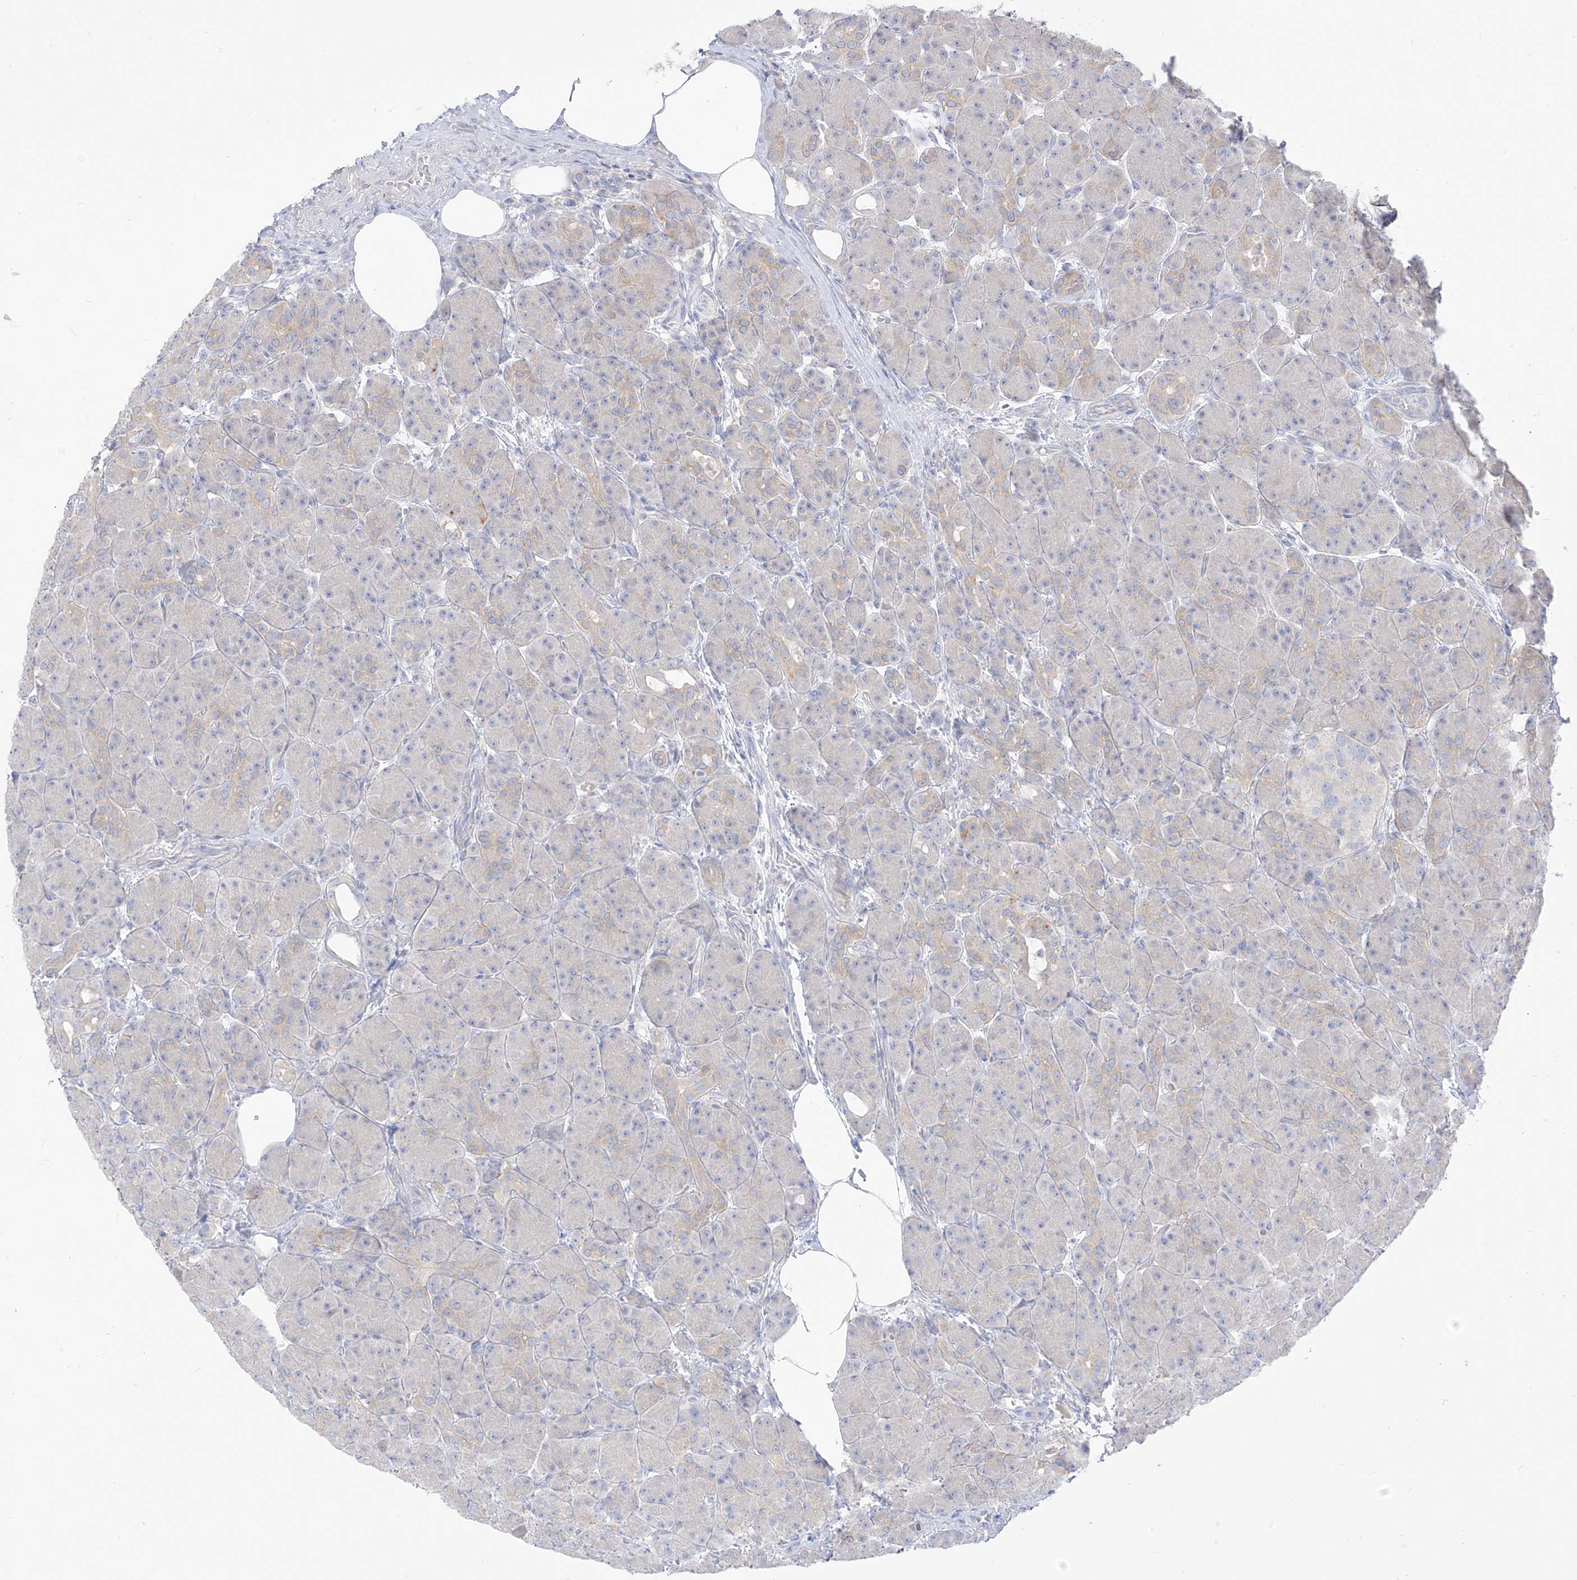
{"staining": {"intensity": "negative", "quantity": "none", "location": "none"}, "tissue": "pancreas", "cell_type": "Exocrine glandular cells", "image_type": "normal", "snomed": [{"axis": "morphology", "description": "Normal tissue, NOS"}, {"axis": "topography", "description": "Pancreas"}], "caption": "There is no significant positivity in exocrine glandular cells of pancreas. The staining is performed using DAB (3,3'-diaminobenzidine) brown chromogen with nuclei counter-stained in using hematoxylin.", "gene": "ARHGEF40", "patient": {"sex": "male", "age": 63}}